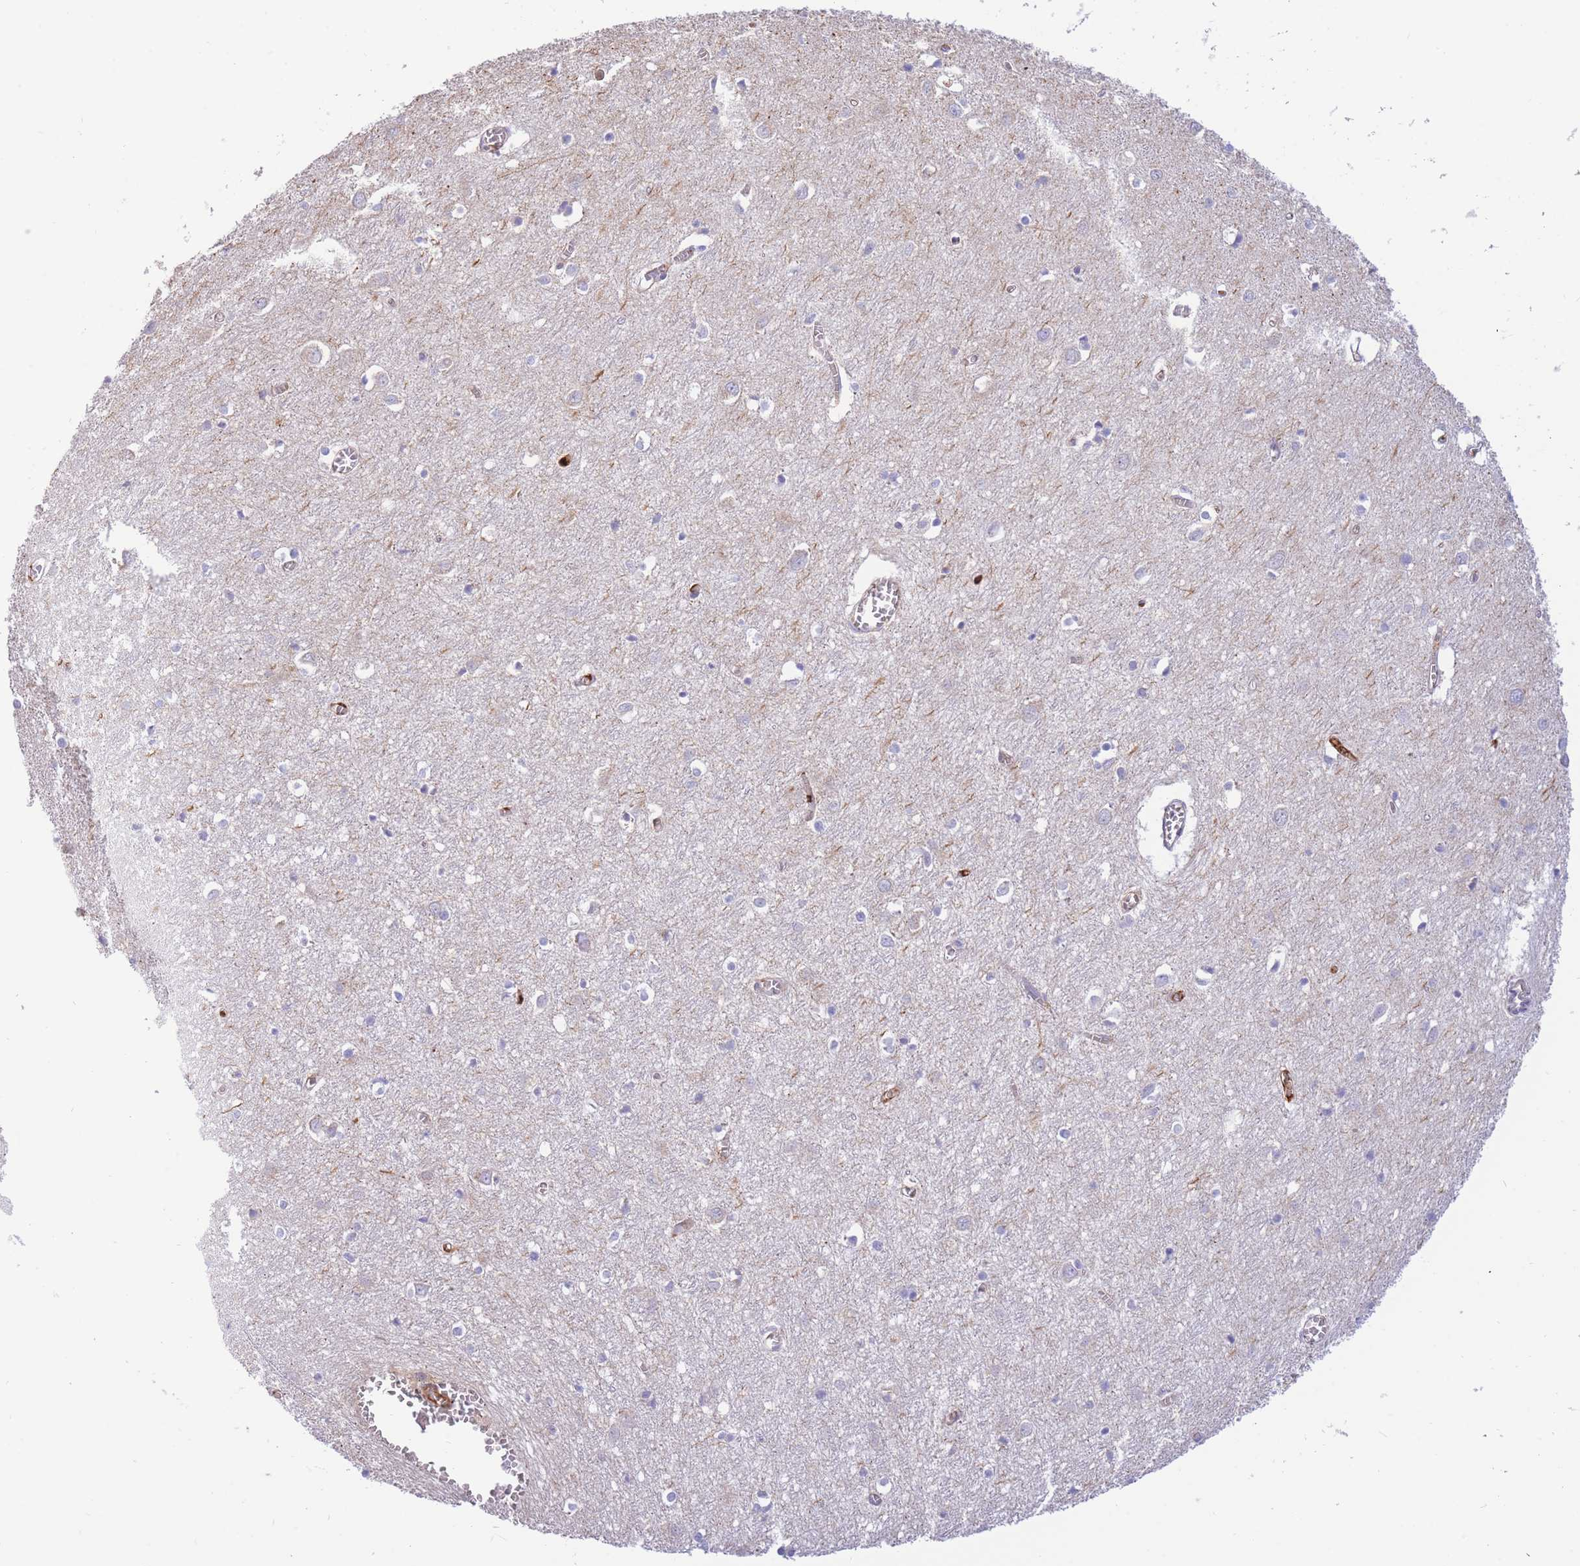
{"staining": {"intensity": "weak", "quantity": "25%-75%", "location": "cytoplasmic/membranous"}, "tissue": "cerebral cortex", "cell_type": "Endothelial cells", "image_type": "normal", "snomed": [{"axis": "morphology", "description": "Normal tissue, NOS"}, {"axis": "topography", "description": "Cerebral cortex"}], "caption": "Protein expression analysis of unremarkable human cerebral cortex reveals weak cytoplasmic/membranous staining in approximately 25%-75% of endothelial cells. Immunohistochemistry (ihc) stains the protein in brown and the nuclei are stained blue.", "gene": "SULT1A1", "patient": {"sex": "female", "age": 64}}